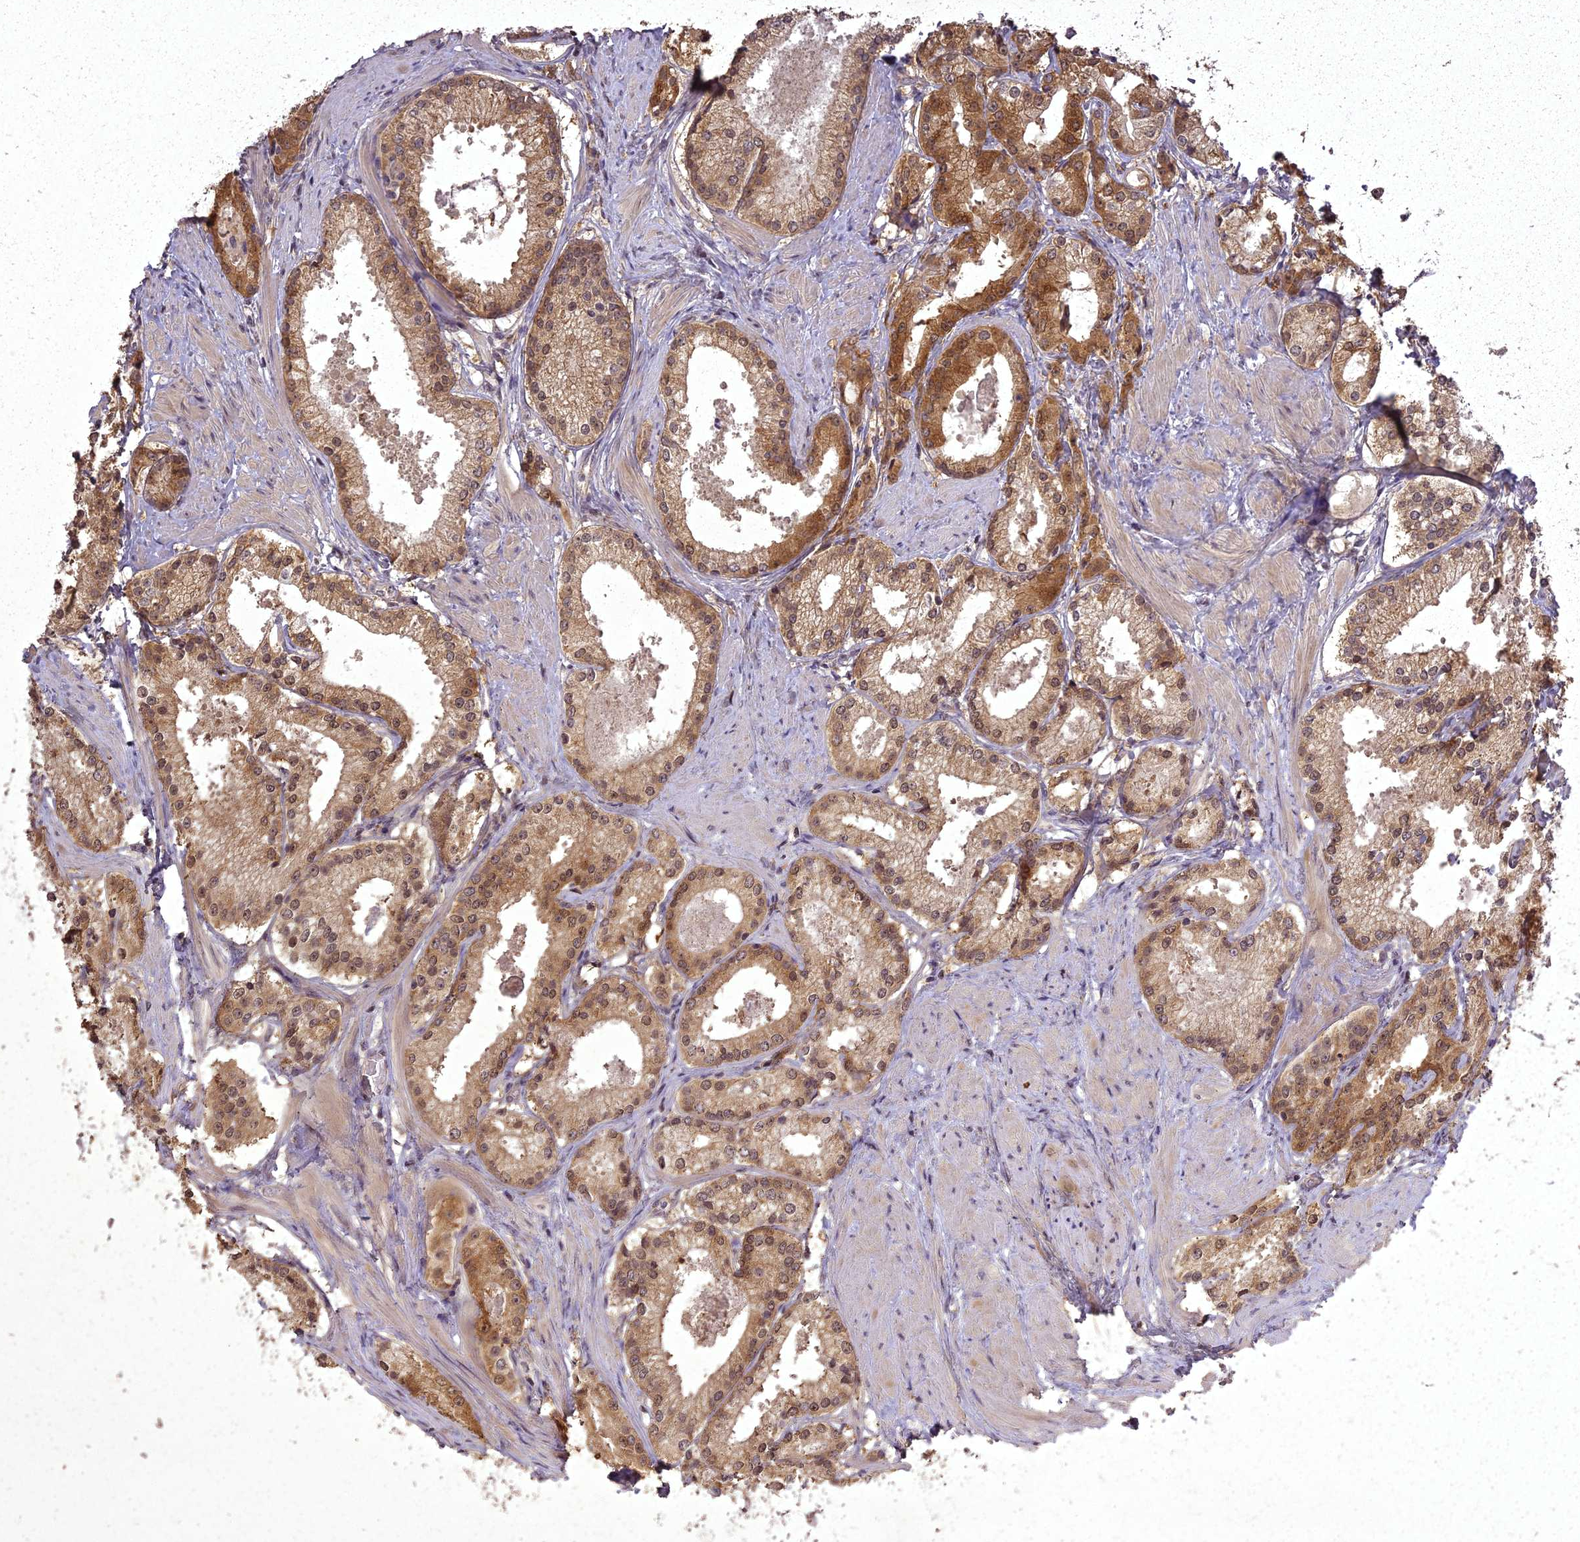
{"staining": {"intensity": "strong", "quantity": ">75%", "location": "cytoplasmic/membranous,nuclear"}, "tissue": "prostate cancer", "cell_type": "Tumor cells", "image_type": "cancer", "snomed": [{"axis": "morphology", "description": "Adenocarcinoma, Low grade"}, {"axis": "topography", "description": "Prostate"}], "caption": "Immunohistochemical staining of prostate cancer exhibits strong cytoplasmic/membranous and nuclear protein expression in about >75% of tumor cells.", "gene": "ING5", "patient": {"sex": "male", "age": 57}}